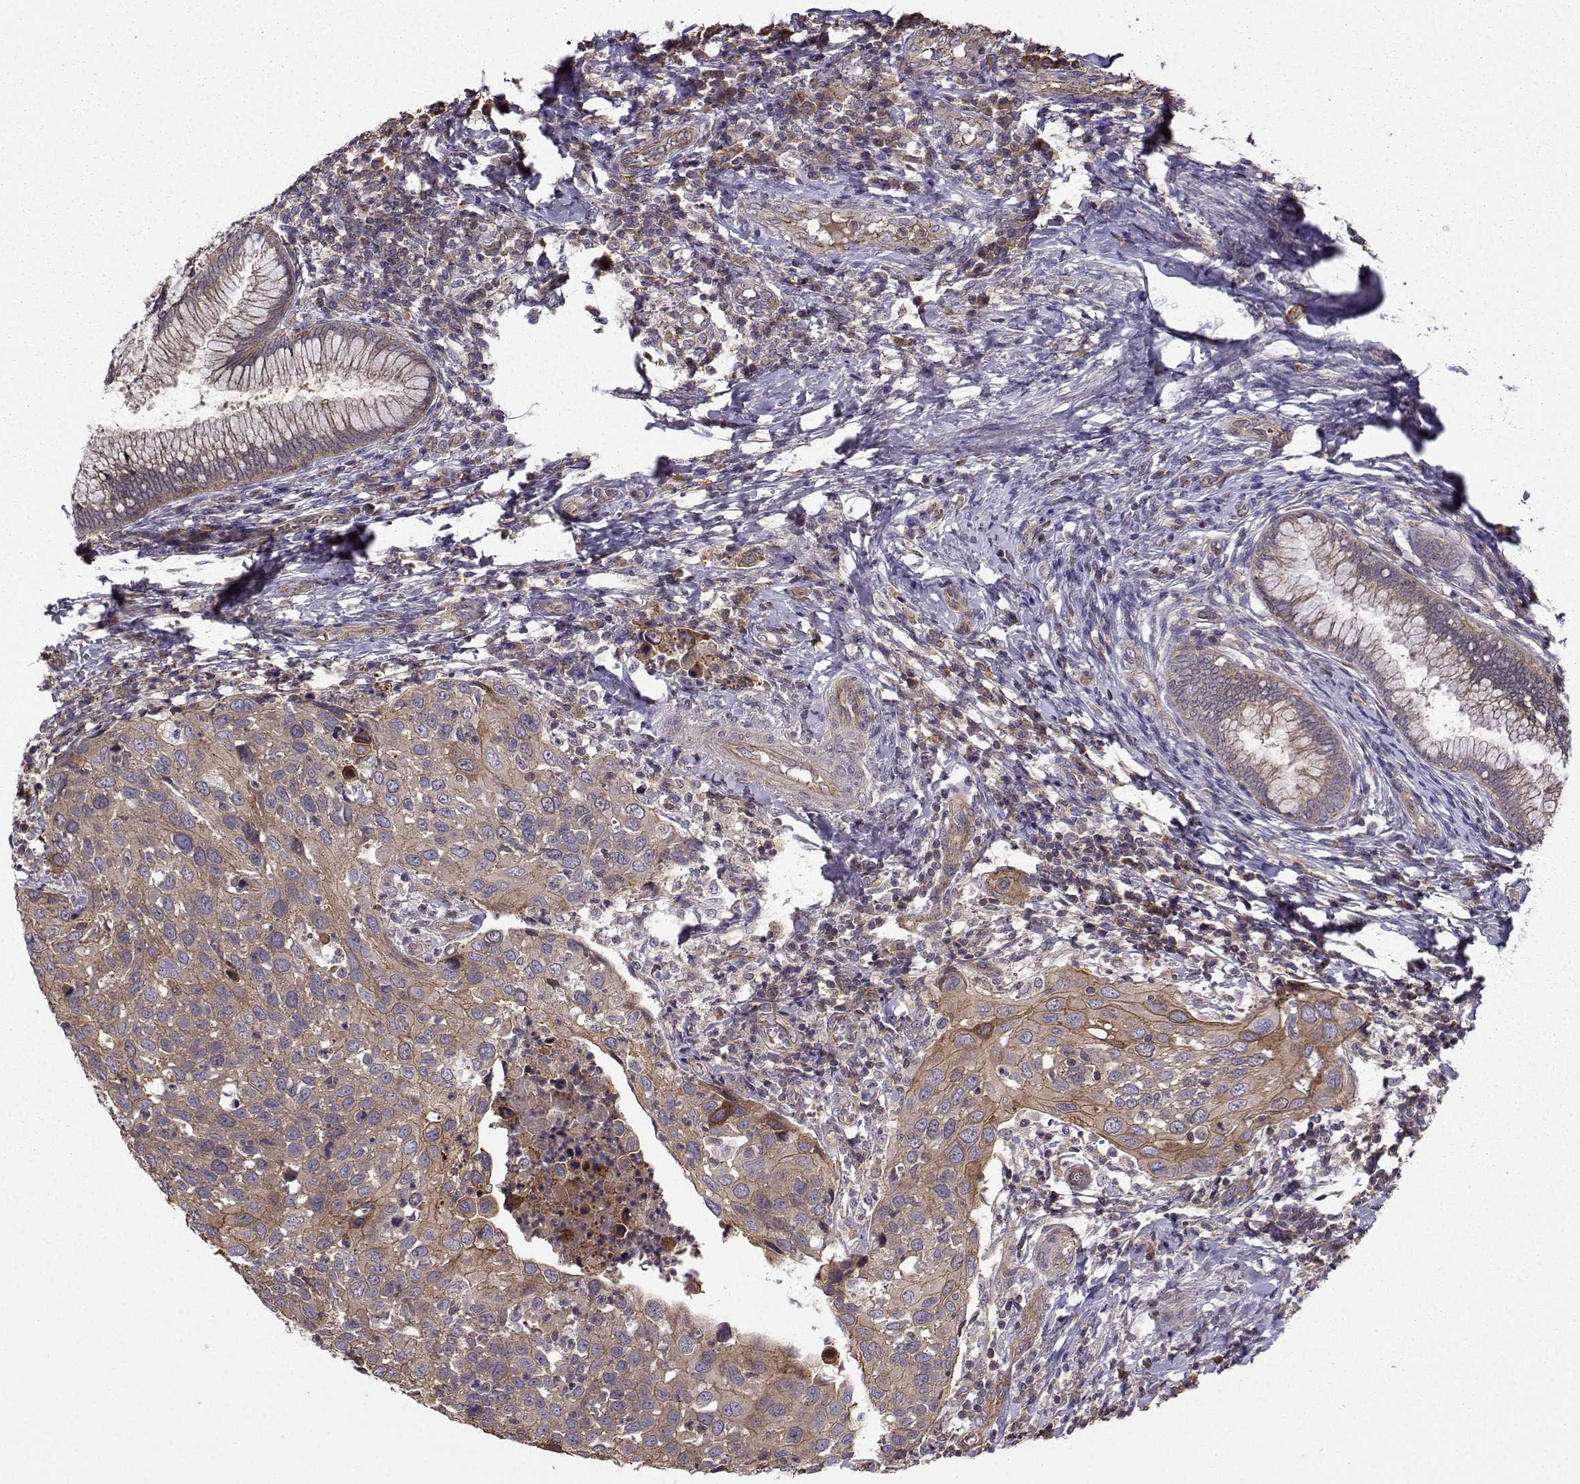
{"staining": {"intensity": "moderate", "quantity": "<25%", "location": "cytoplasmic/membranous"}, "tissue": "cervical cancer", "cell_type": "Tumor cells", "image_type": "cancer", "snomed": [{"axis": "morphology", "description": "Squamous cell carcinoma, NOS"}, {"axis": "topography", "description": "Cervix"}], "caption": "Moderate cytoplasmic/membranous protein positivity is identified in approximately <25% of tumor cells in cervical squamous cell carcinoma.", "gene": "ITGB8", "patient": {"sex": "female", "age": 54}}